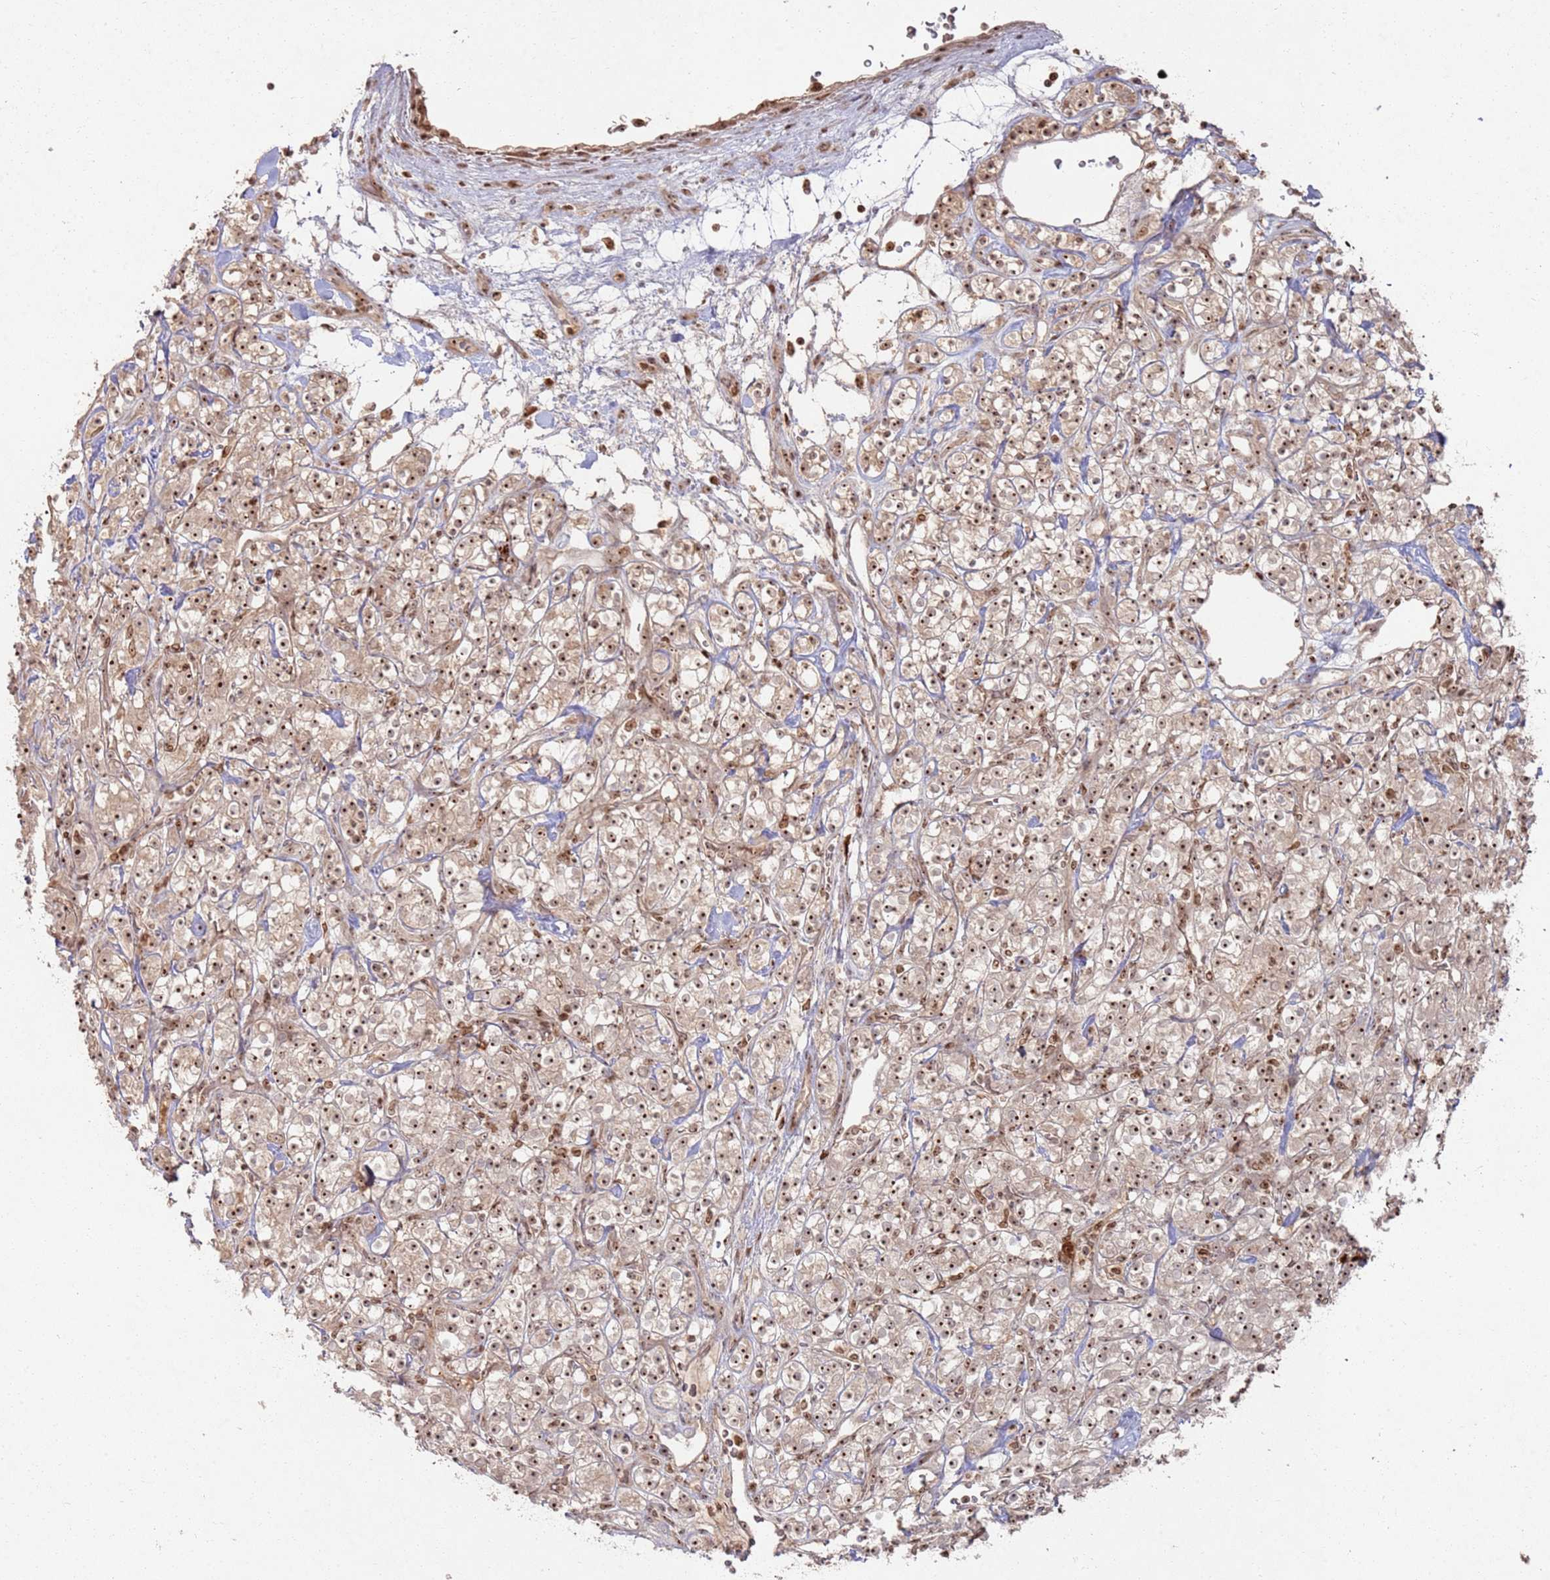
{"staining": {"intensity": "strong", "quantity": ">75%", "location": "nuclear"}, "tissue": "renal cancer", "cell_type": "Tumor cells", "image_type": "cancer", "snomed": [{"axis": "morphology", "description": "Adenocarcinoma, NOS"}, {"axis": "topography", "description": "Kidney"}], "caption": "An image of human renal adenocarcinoma stained for a protein demonstrates strong nuclear brown staining in tumor cells.", "gene": "UTP11", "patient": {"sex": "male", "age": 77}}